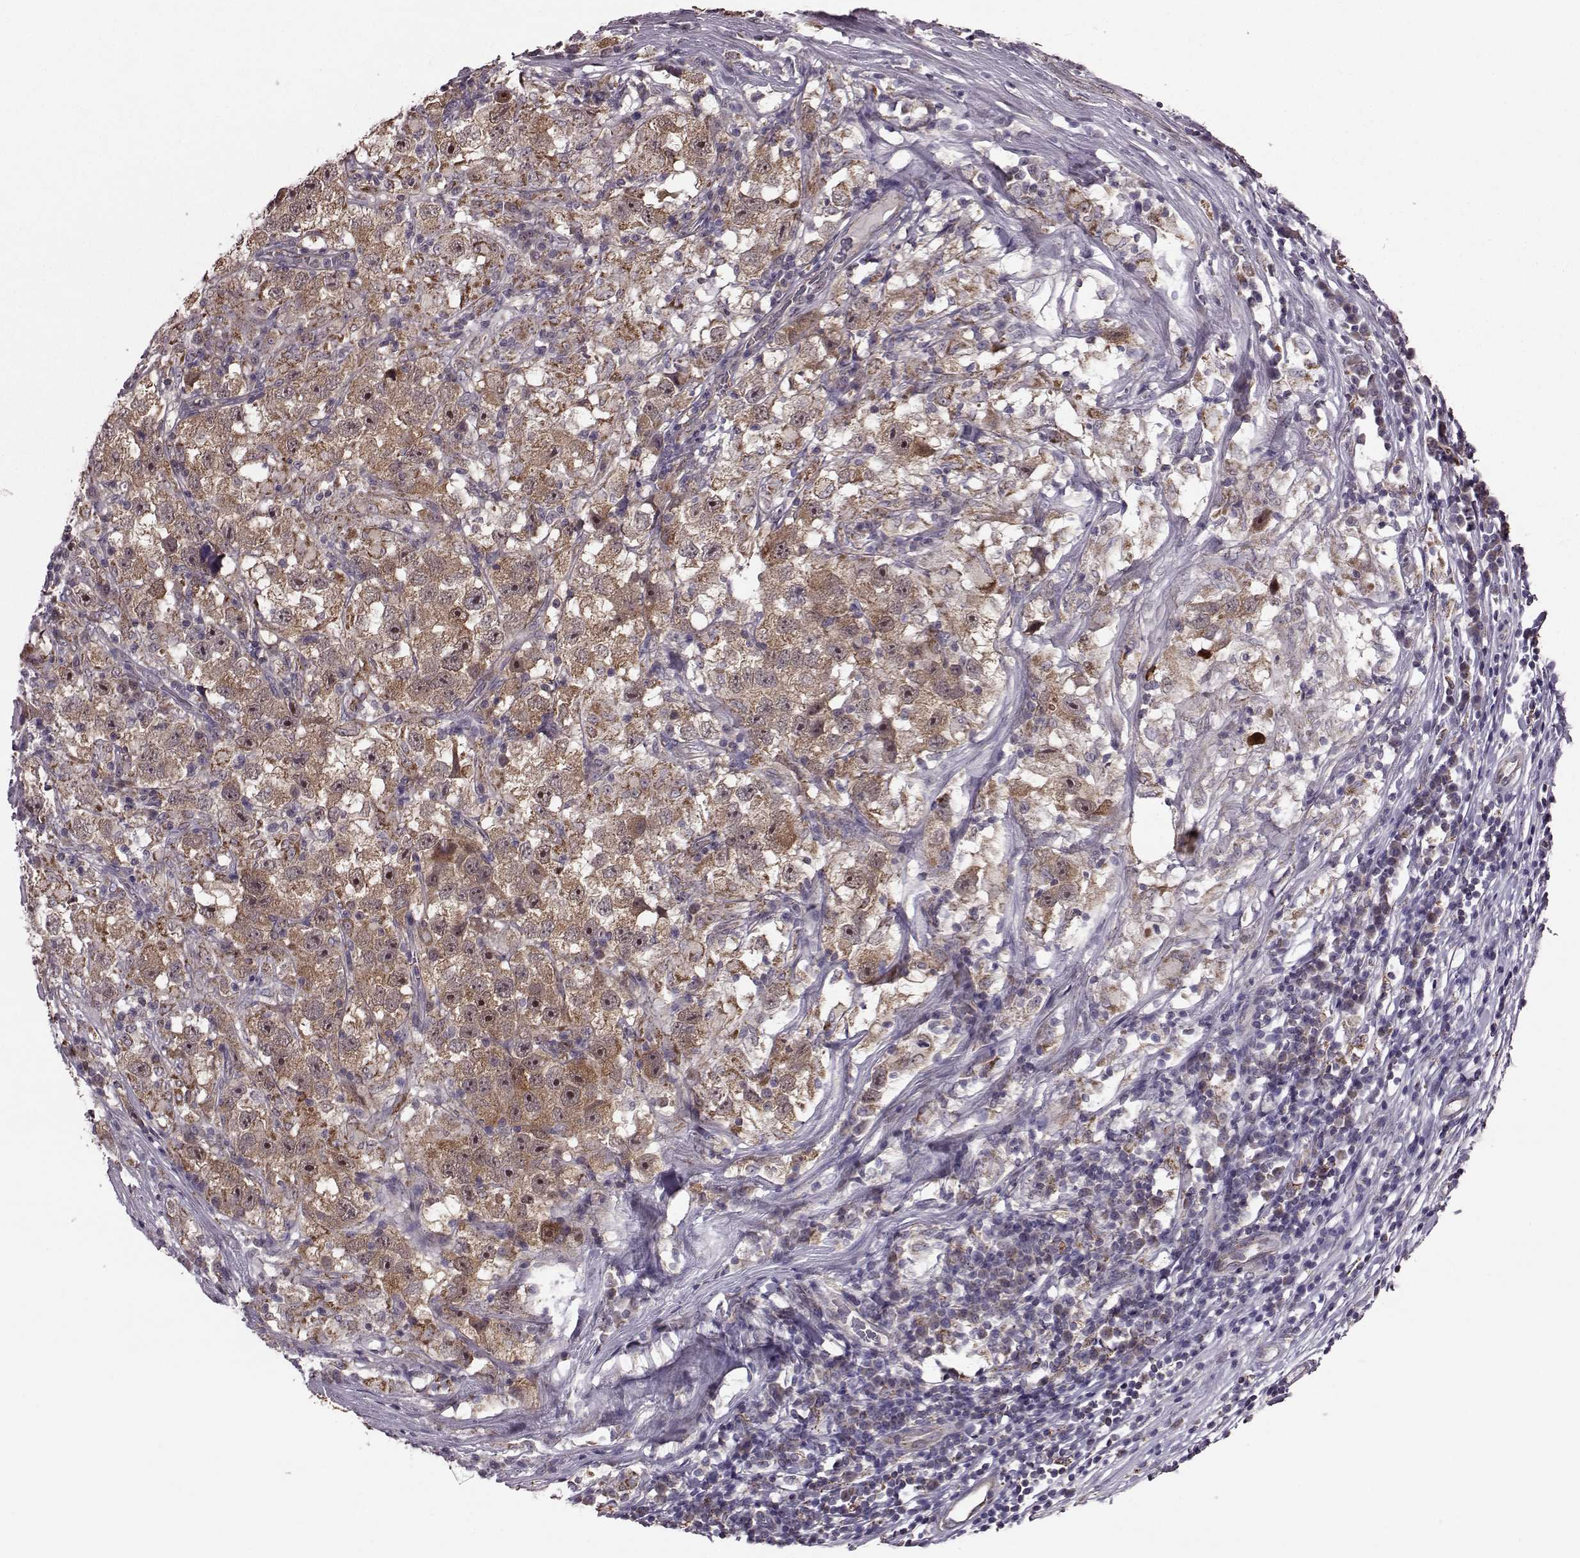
{"staining": {"intensity": "moderate", "quantity": ">75%", "location": "cytoplasmic/membranous"}, "tissue": "testis cancer", "cell_type": "Tumor cells", "image_type": "cancer", "snomed": [{"axis": "morphology", "description": "Seminoma, NOS"}, {"axis": "topography", "description": "Testis"}], "caption": "Testis cancer stained with DAB immunohistochemistry exhibits medium levels of moderate cytoplasmic/membranous positivity in about >75% of tumor cells.", "gene": "PUDP", "patient": {"sex": "male", "age": 26}}